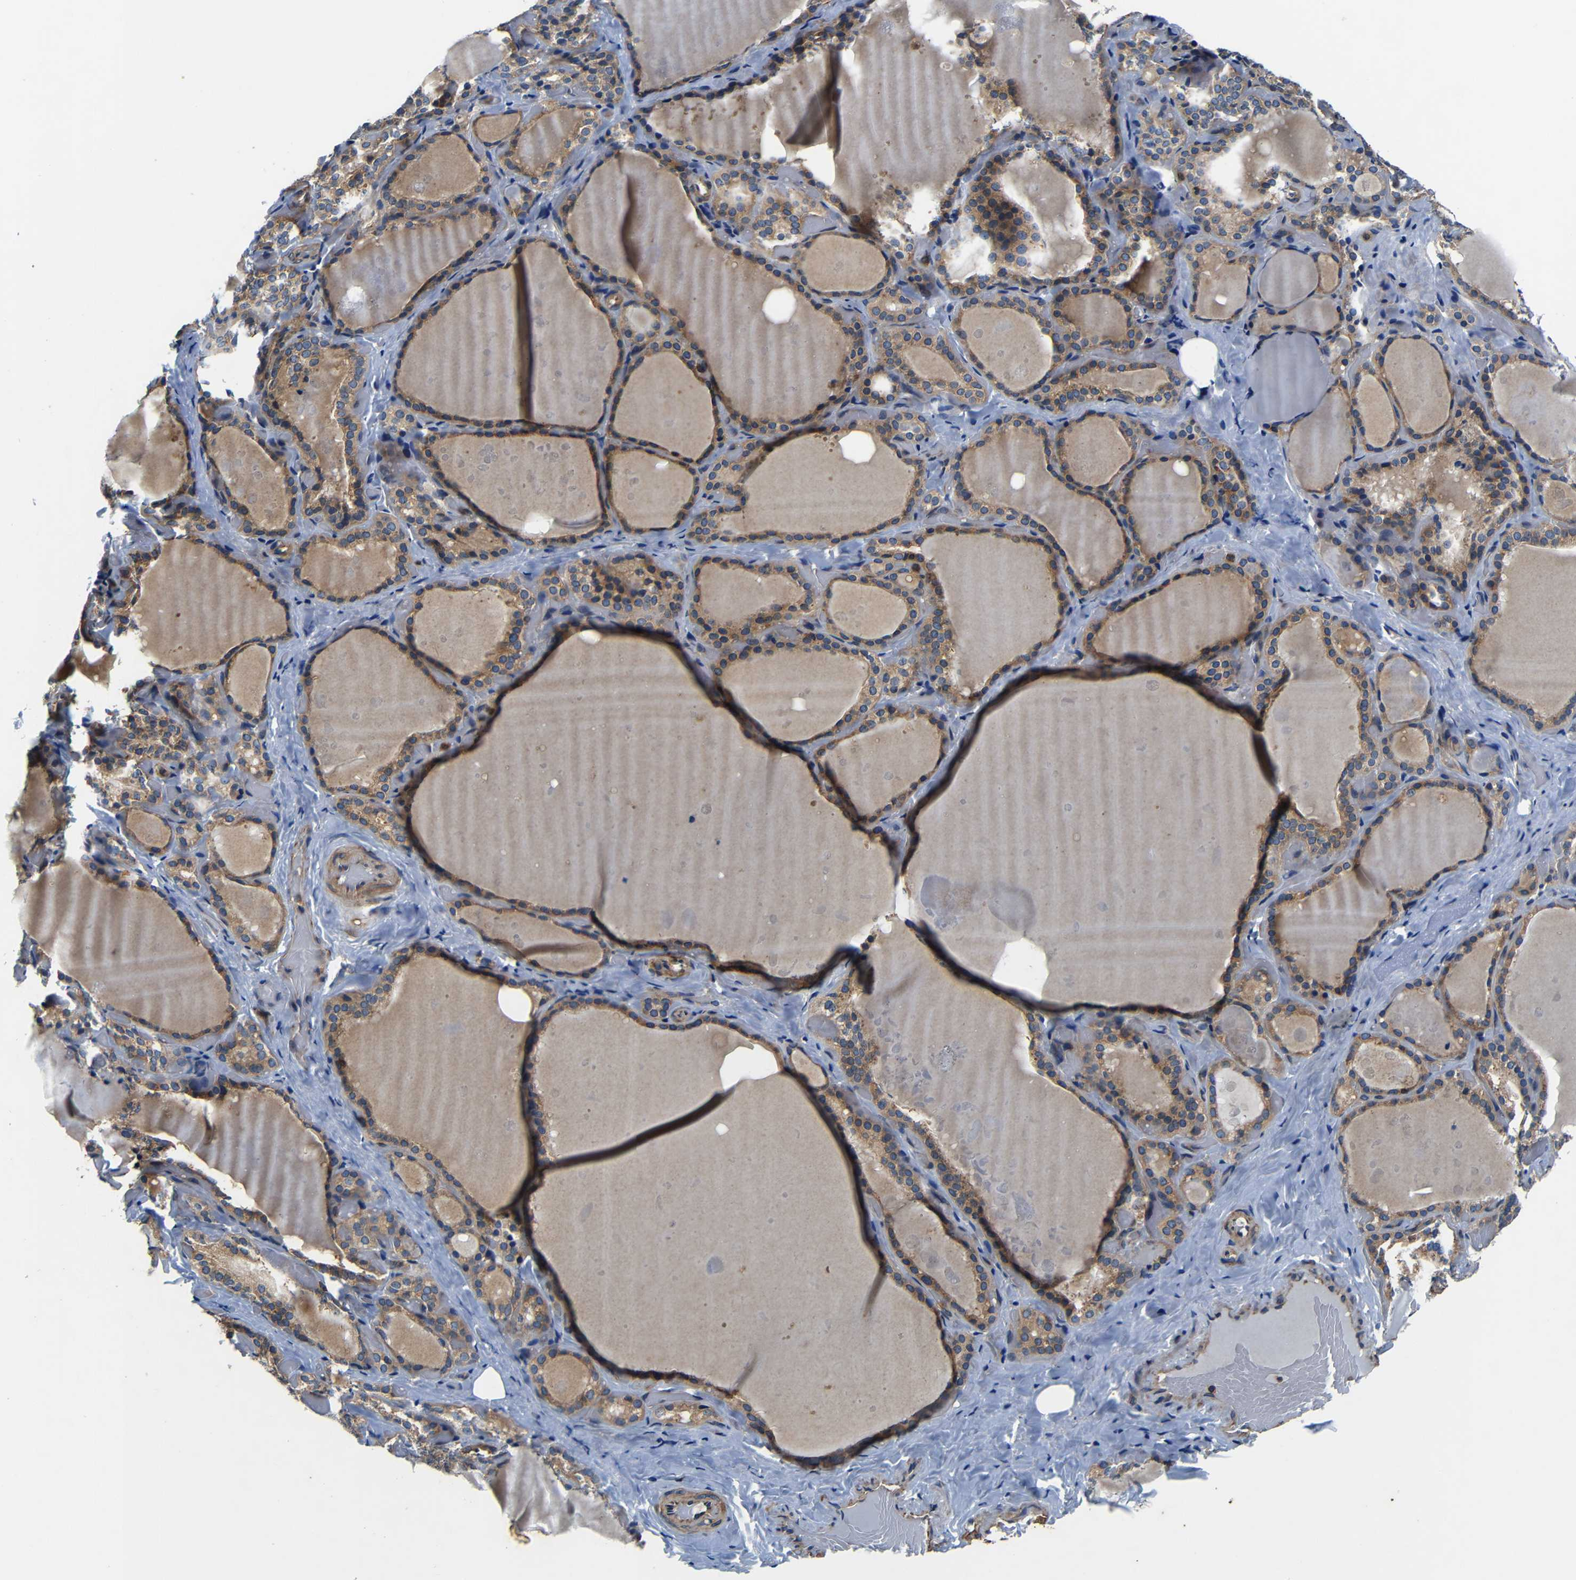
{"staining": {"intensity": "moderate", "quantity": ">75%", "location": "cytoplasmic/membranous"}, "tissue": "thyroid gland", "cell_type": "Glandular cells", "image_type": "normal", "snomed": [{"axis": "morphology", "description": "Normal tissue, NOS"}, {"axis": "topography", "description": "Thyroid gland"}], "caption": "A brown stain labels moderate cytoplasmic/membranous expression of a protein in glandular cells of benign human thyroid gland.", "gene": "CNR2", "patient": {"sex": "female", "age": 44}}